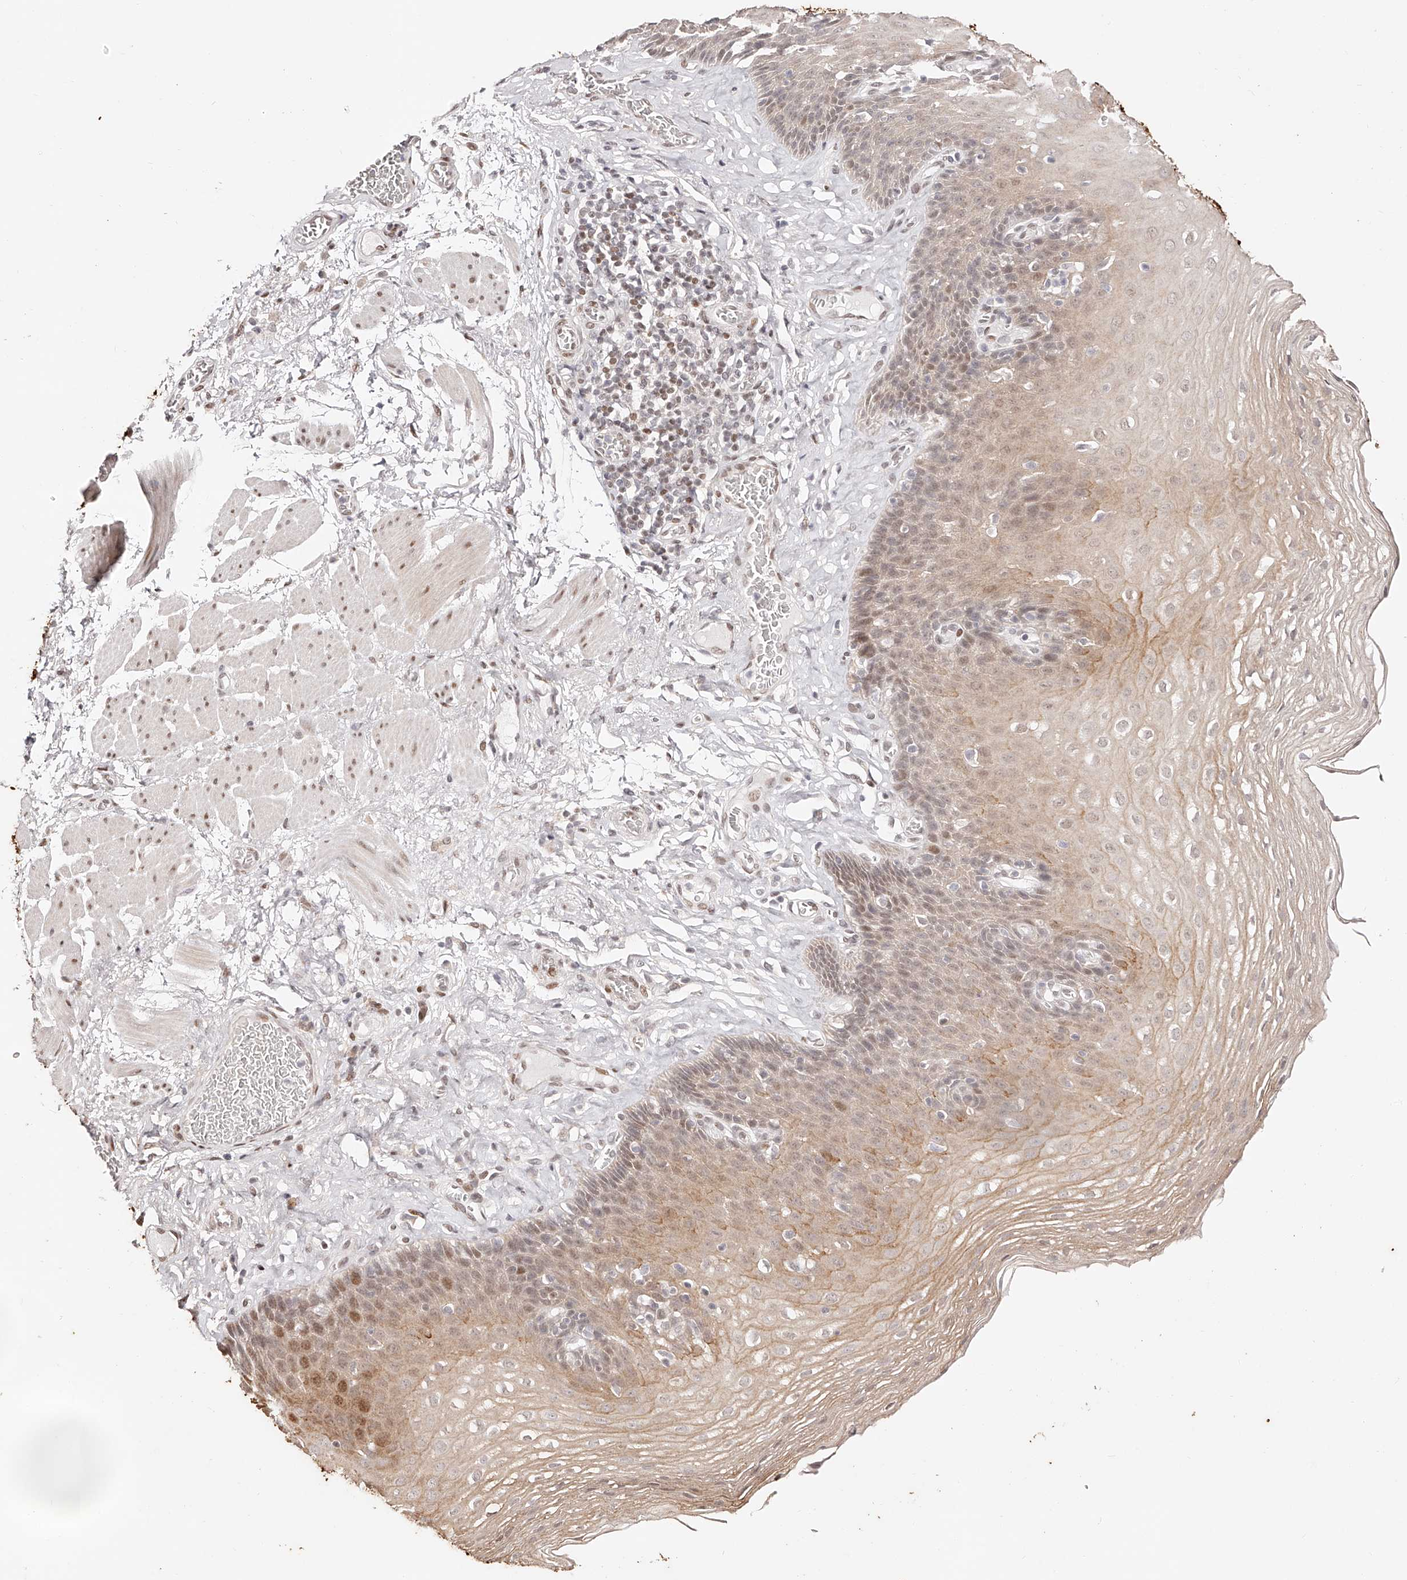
{"staining": {"intensity": "weak", "quantity": "<25%", "location": "cytoplasmic/membranous,nuclear"}, "tissue": "esophagus", "cell_type": "Squamous epithelial cells", "image_type": "normal", "snomed": [{"axis": "morphology", "description": "Normal tissue, NOS"}, {"axis": "topography", "description": "Esophagus"}], "caption": "Squamous epithelial cells show no significant protein expression in normal esophagus. (IHC, brightfield microscopy, high magnification).", "gene": "USF3", "patient": {"sex": "female", "age": 66}}